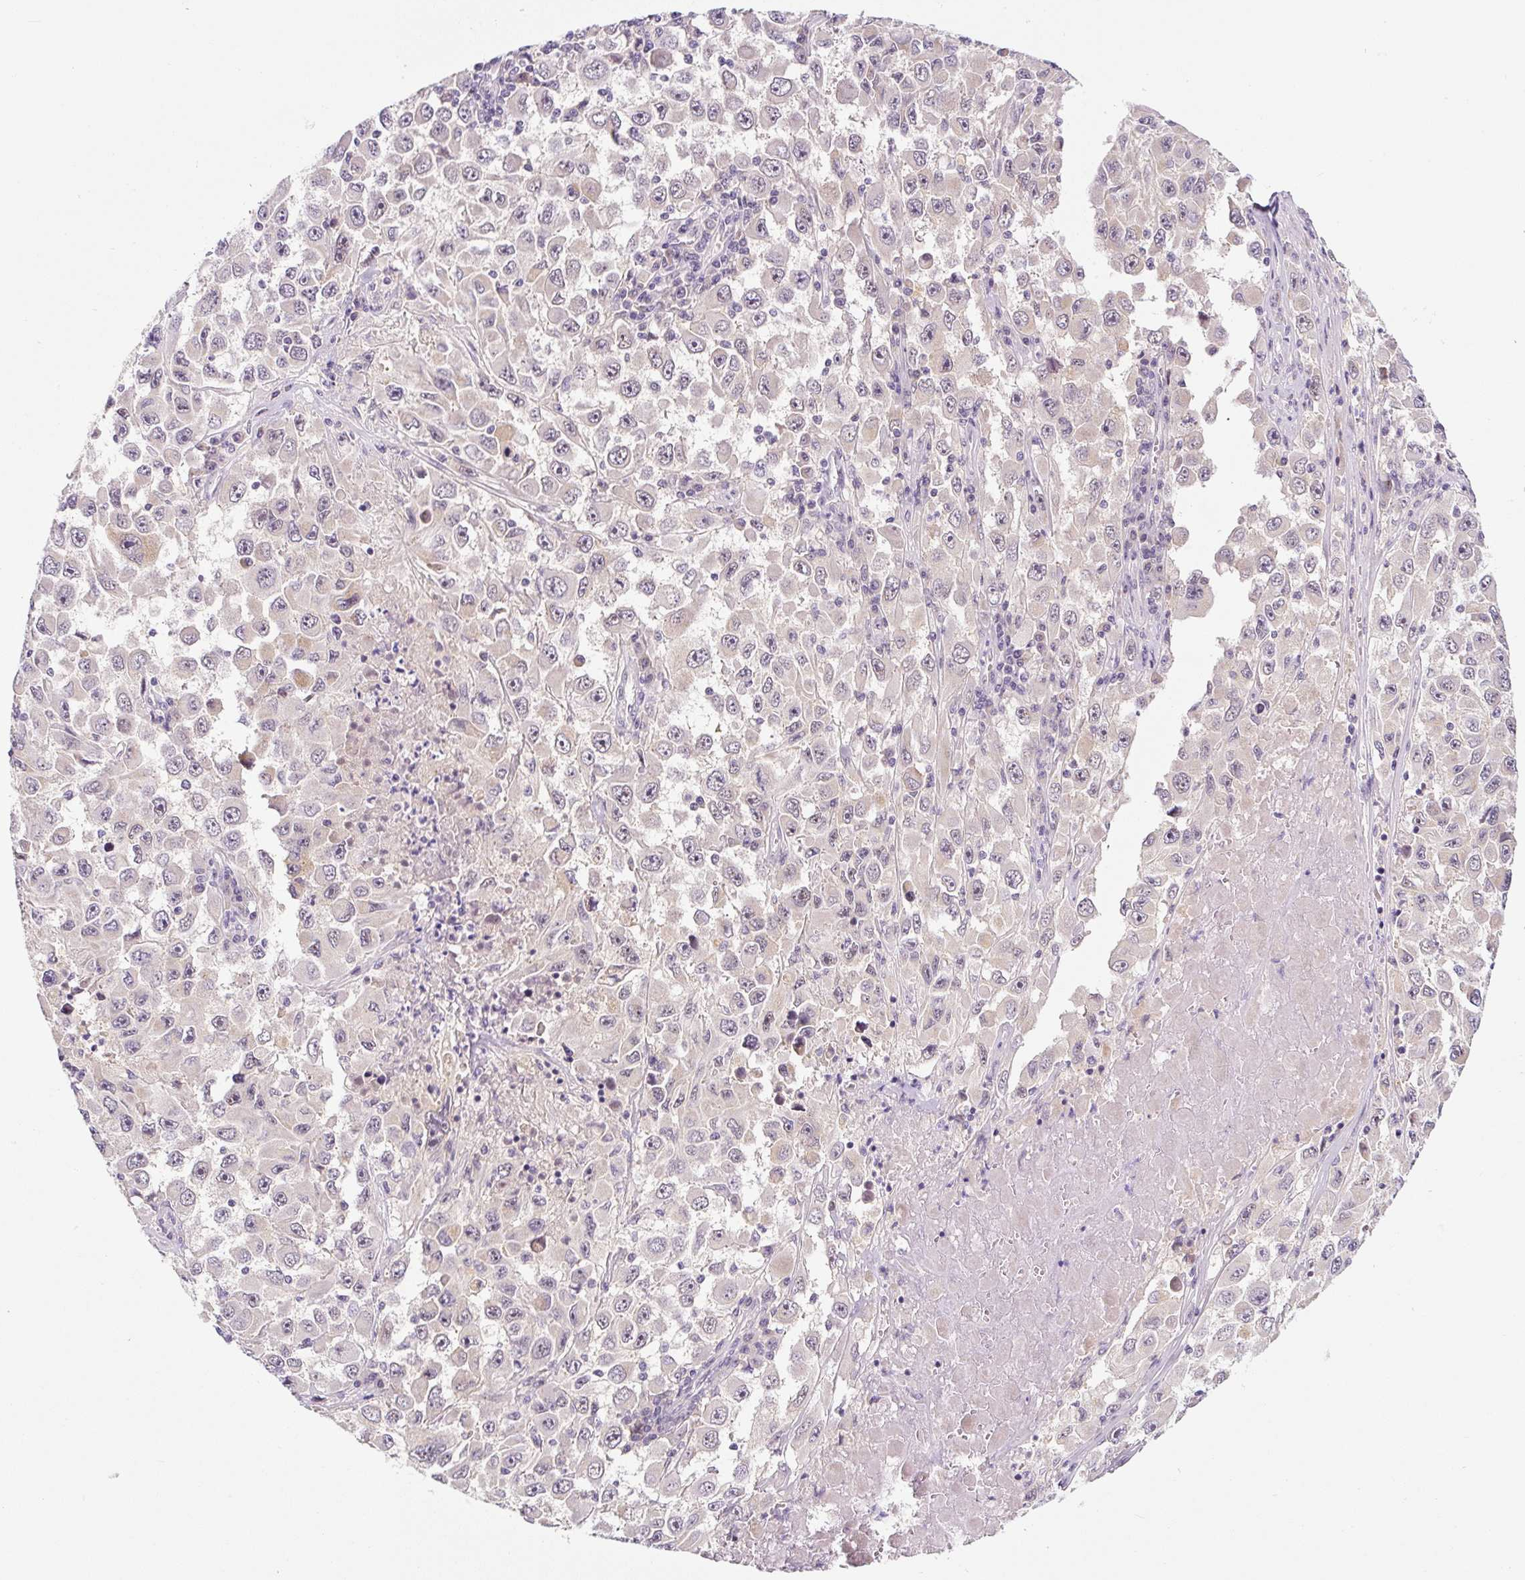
{"staining": {"intensity": "negative", "quantity": "none", "location": "none"}, "tissue": "melanoma", "cell_type": "Tumor cells", "image_type": "cancer", "snomed": [{"axis": "morphology", "description": "Malignant melanoma, Metastatic site"}, {"axis": "topography", "description": "Lymph node"}], "caption": "A high-resolution micrograph shows IHC staining of melanoma, which shows no significant positivity in tumor cells.", "gene": "PRKAA2", "patient": {"sex": "female", "age": 67}}